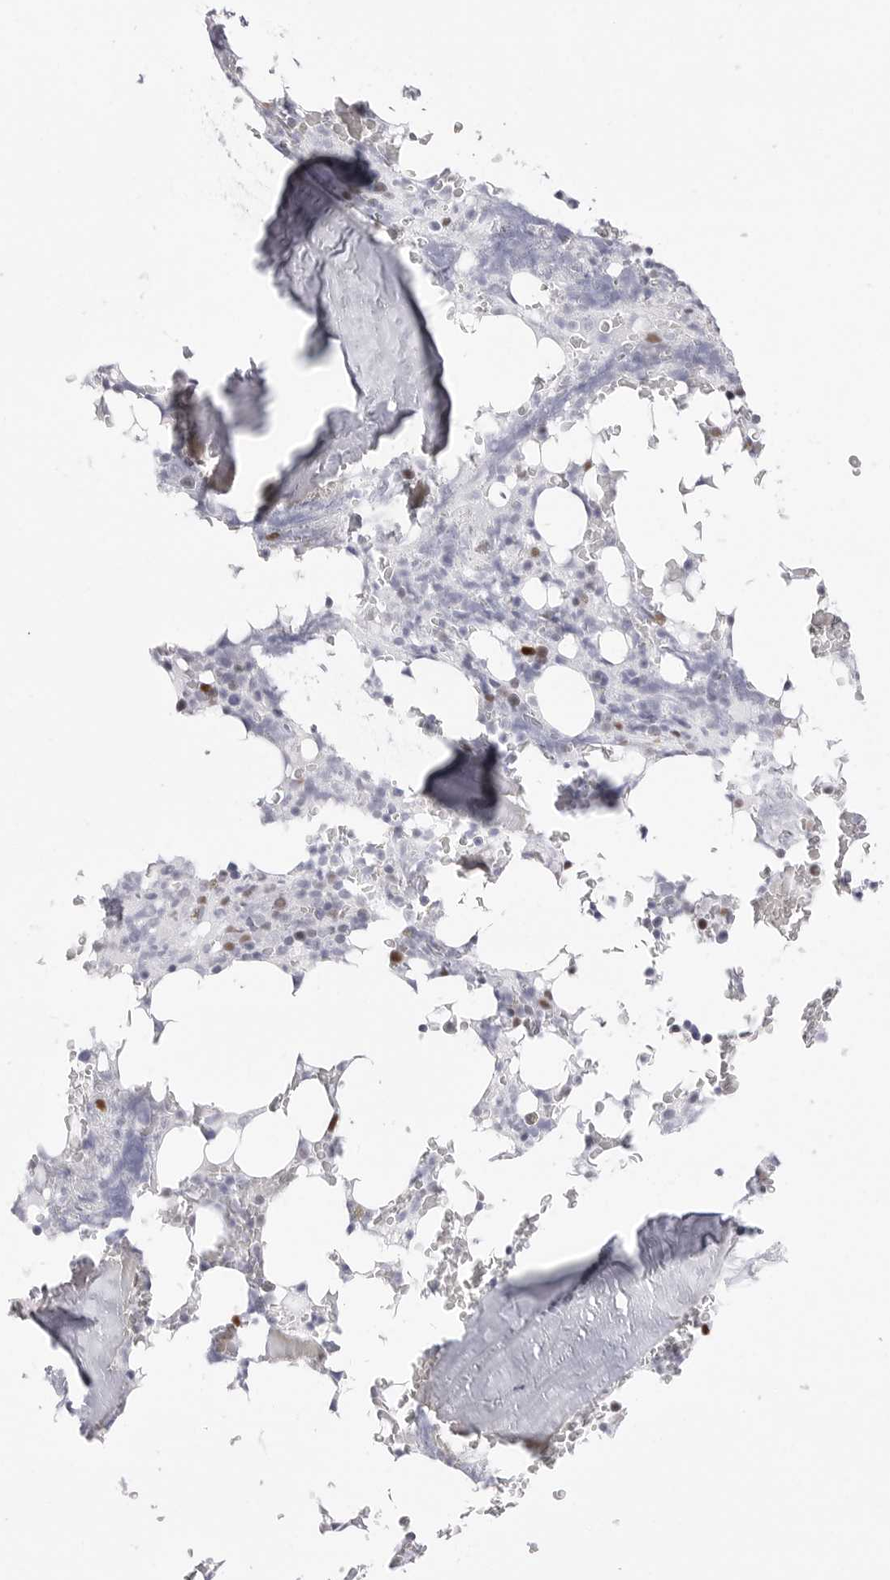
{"staining": {"intensity": "moderate", "quantity": "<25%", "location": "nuclear"}, "tissue": "bone marrow", "cell_type": "Hematopoietic cells", "image_type": "normal", "snomed": [{"axis": "morphology", "description": "Normal tissue, NOS"}, {"axis": "topography", "description": "Bone marrow"}], "caption": "DAB immunohistochemical staining of normal bone marrow shows moderate nuclear protein positivity in approximately <25% of hematopoietic cells.", "gene": "NASP", "patient": {"sex": "male", "age": 58}}